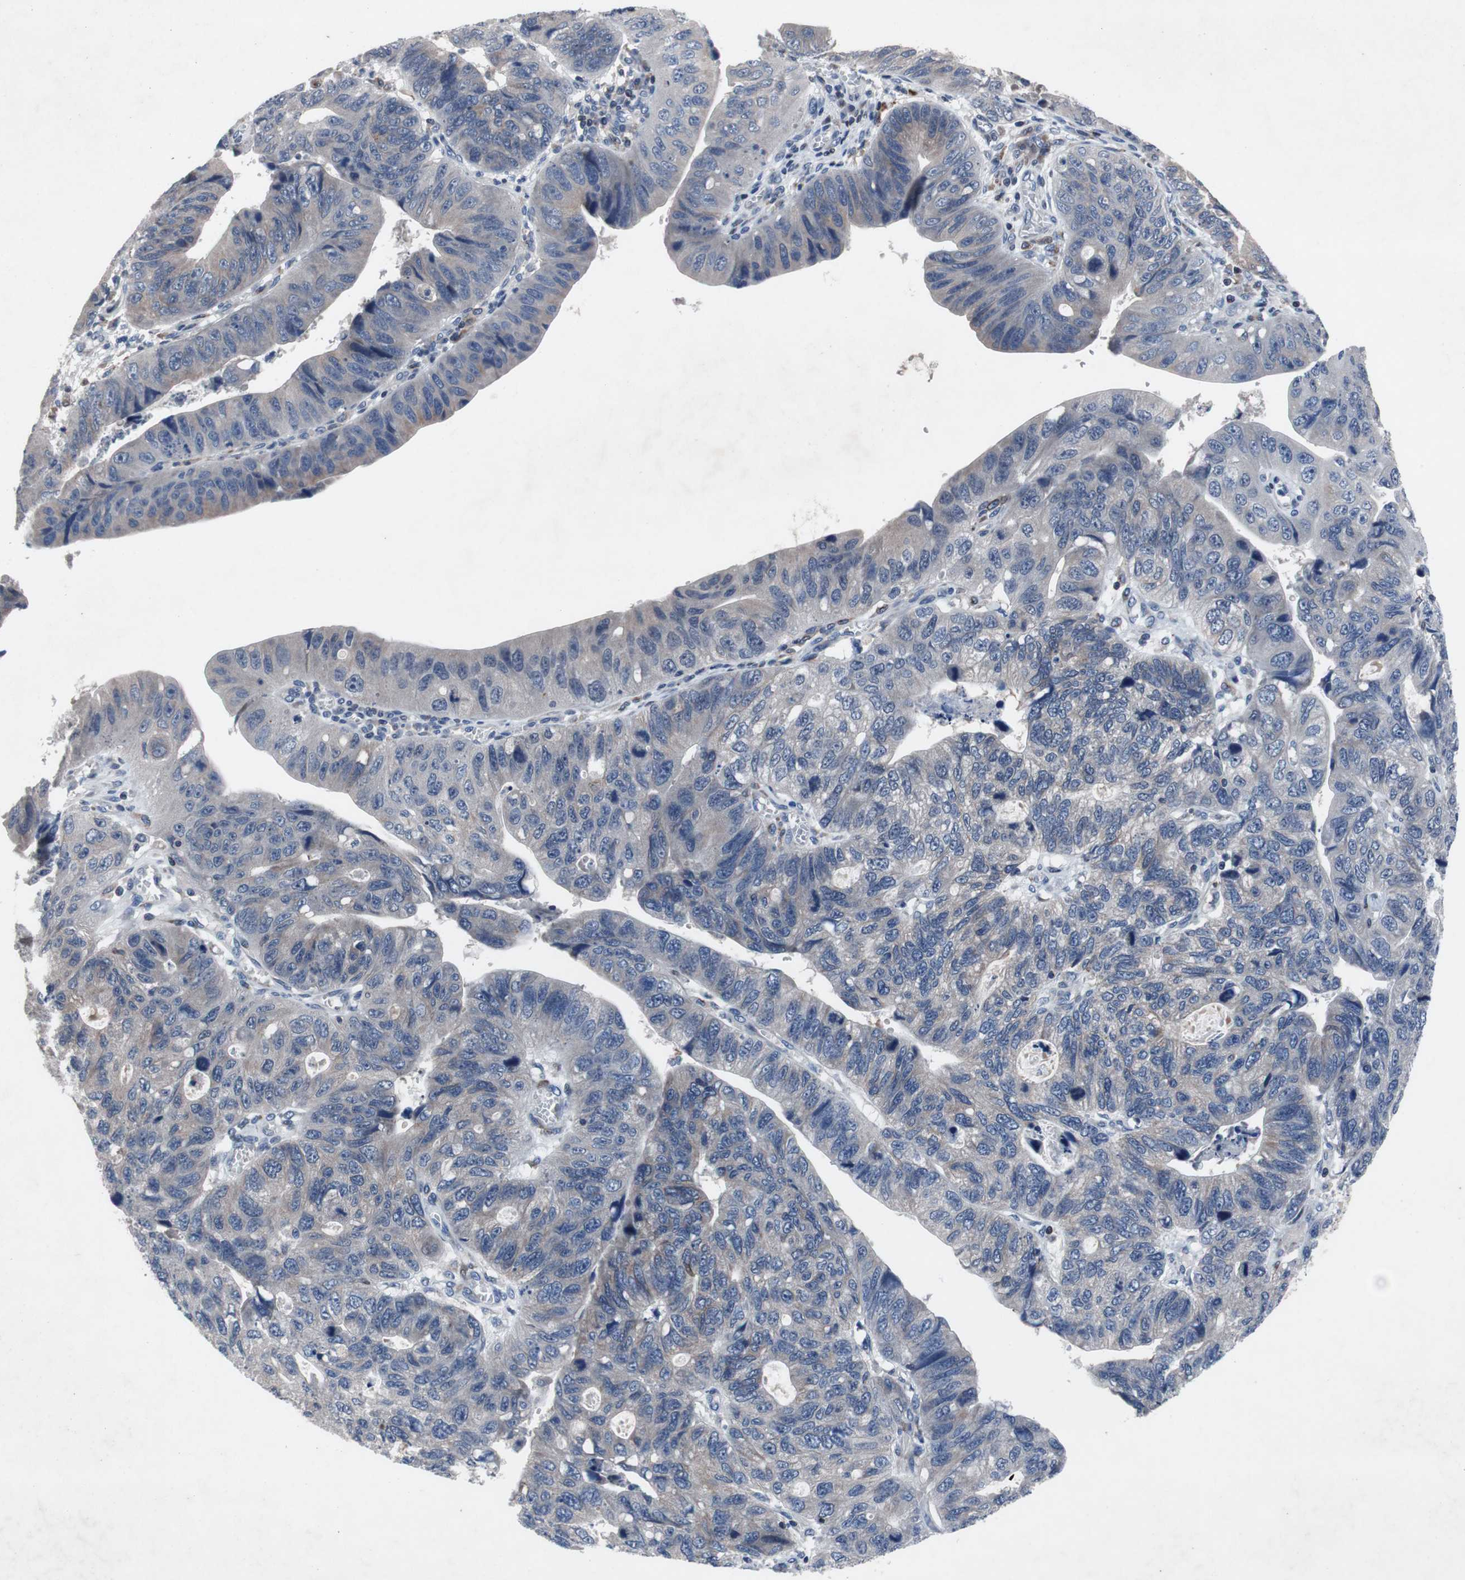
{"staining": {"intensity": "weak", "quantity": "<25%", "location": "cytoplasmic/membranous"}, "tissue": "stomach cancer", "cell_type": "Tumor cells", "image_type": "cancer", "snomed": [{"axis": "morphology", "description": "Adenocarcinoma, NOS"}, {"axis": "topography", "description": "Stomach"}], "caption": "The micrograph exhibits no significant staining in tumor cells of stomach cancer (adenocarcinoma).", "gene": "MUTYH", "patient": {"sex": "male", "age": 59}}